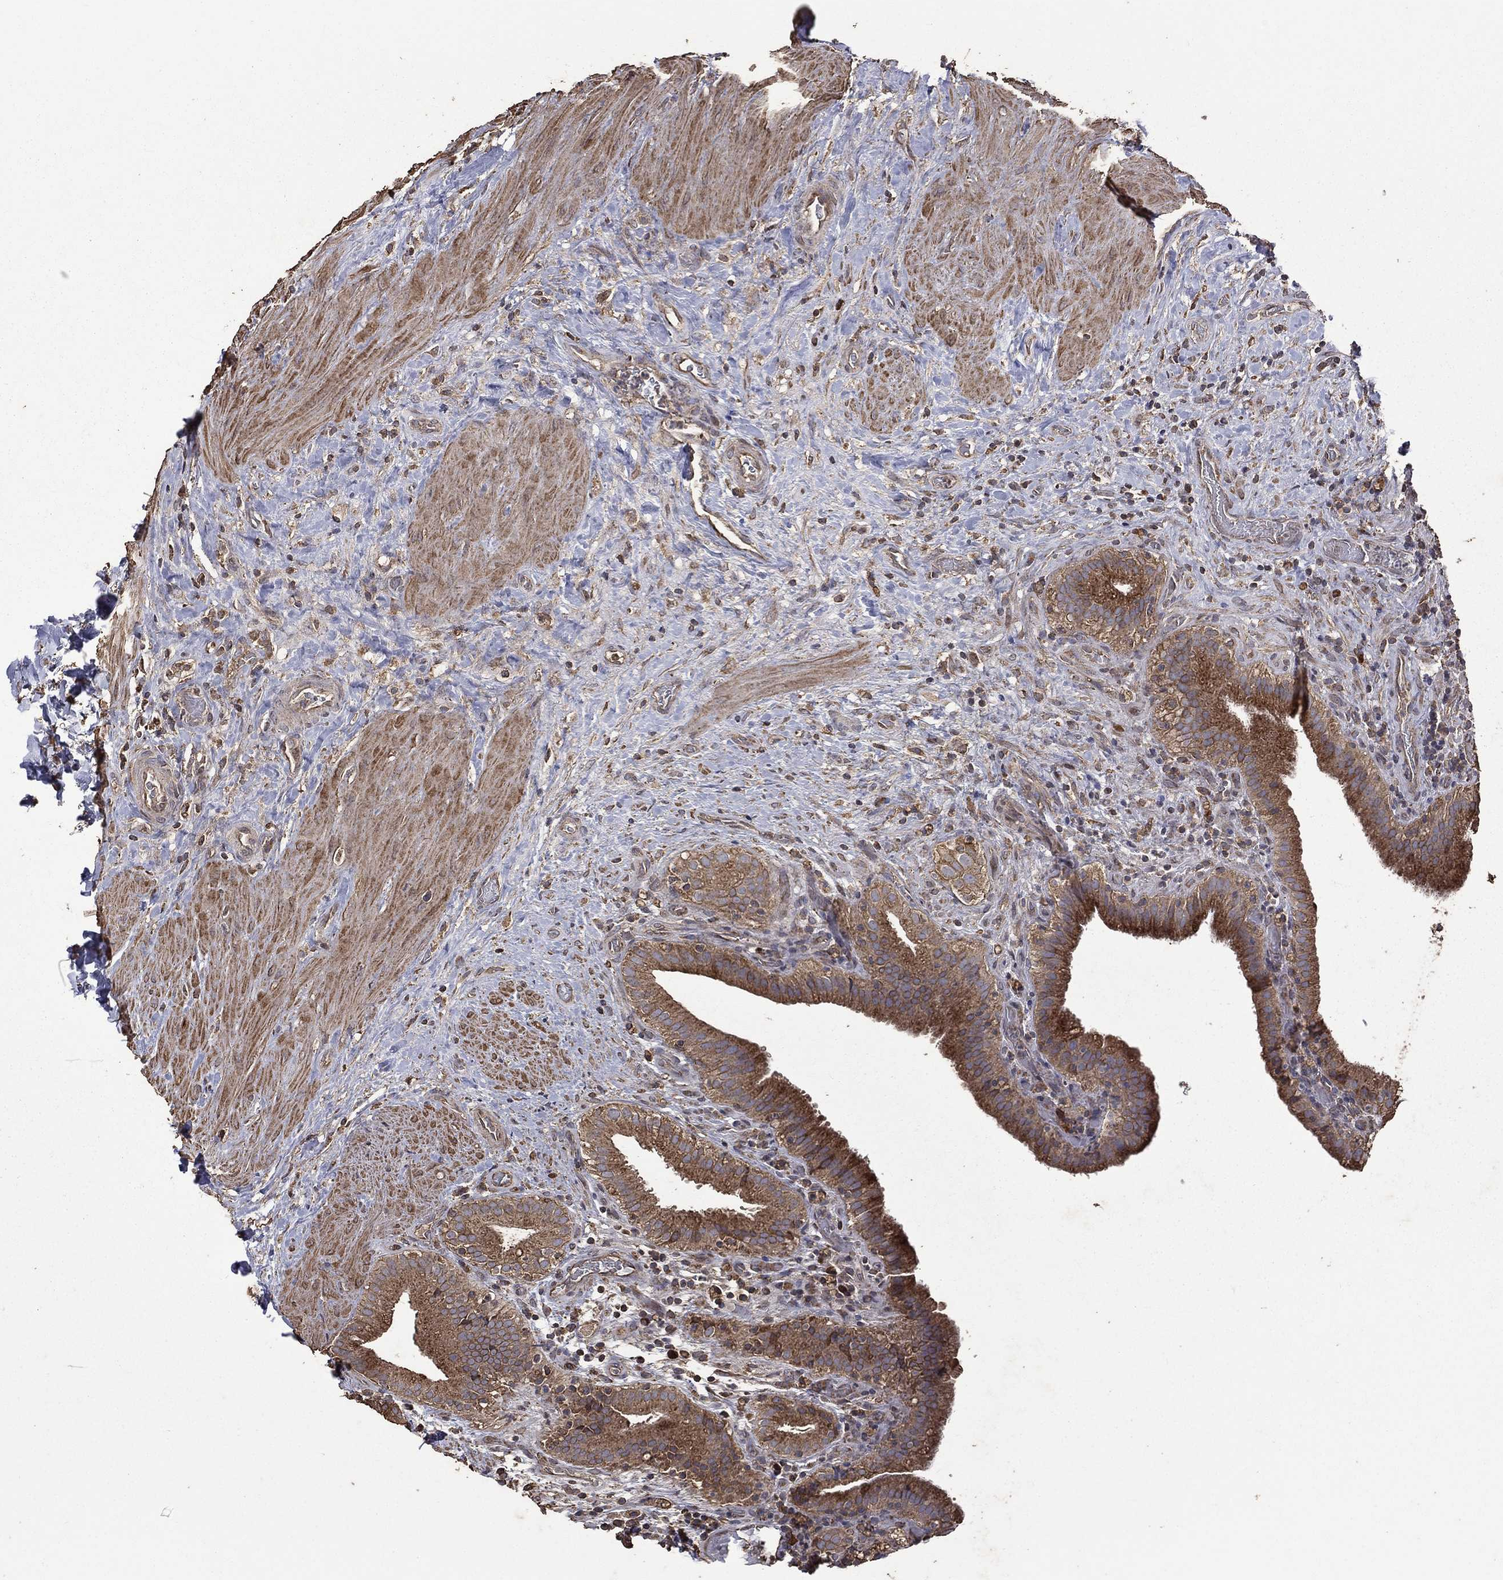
{"staining": {"intensity": "strong", "quantity": ">75%", "location": "cytoplasmic/membranous"}, "tissue": "gallbladder", "cell_type": "Glandular cells", "image_type": "normal", "snomed": [{"axis": "morphology", "description": "Normal tissue, NOS"}, {"axis": "topography", "description": "Gallbladder"}], "caption": "Gallbladder stained with DAB IHC shows high levels of strong cytoplasmic/membranous positivity in approximately >75% of glandular cells. (DAB IHC with brightfield microscopy, high magnification).", "gene": "METTL27", "patient": {"sex": "male", "age": 62}}